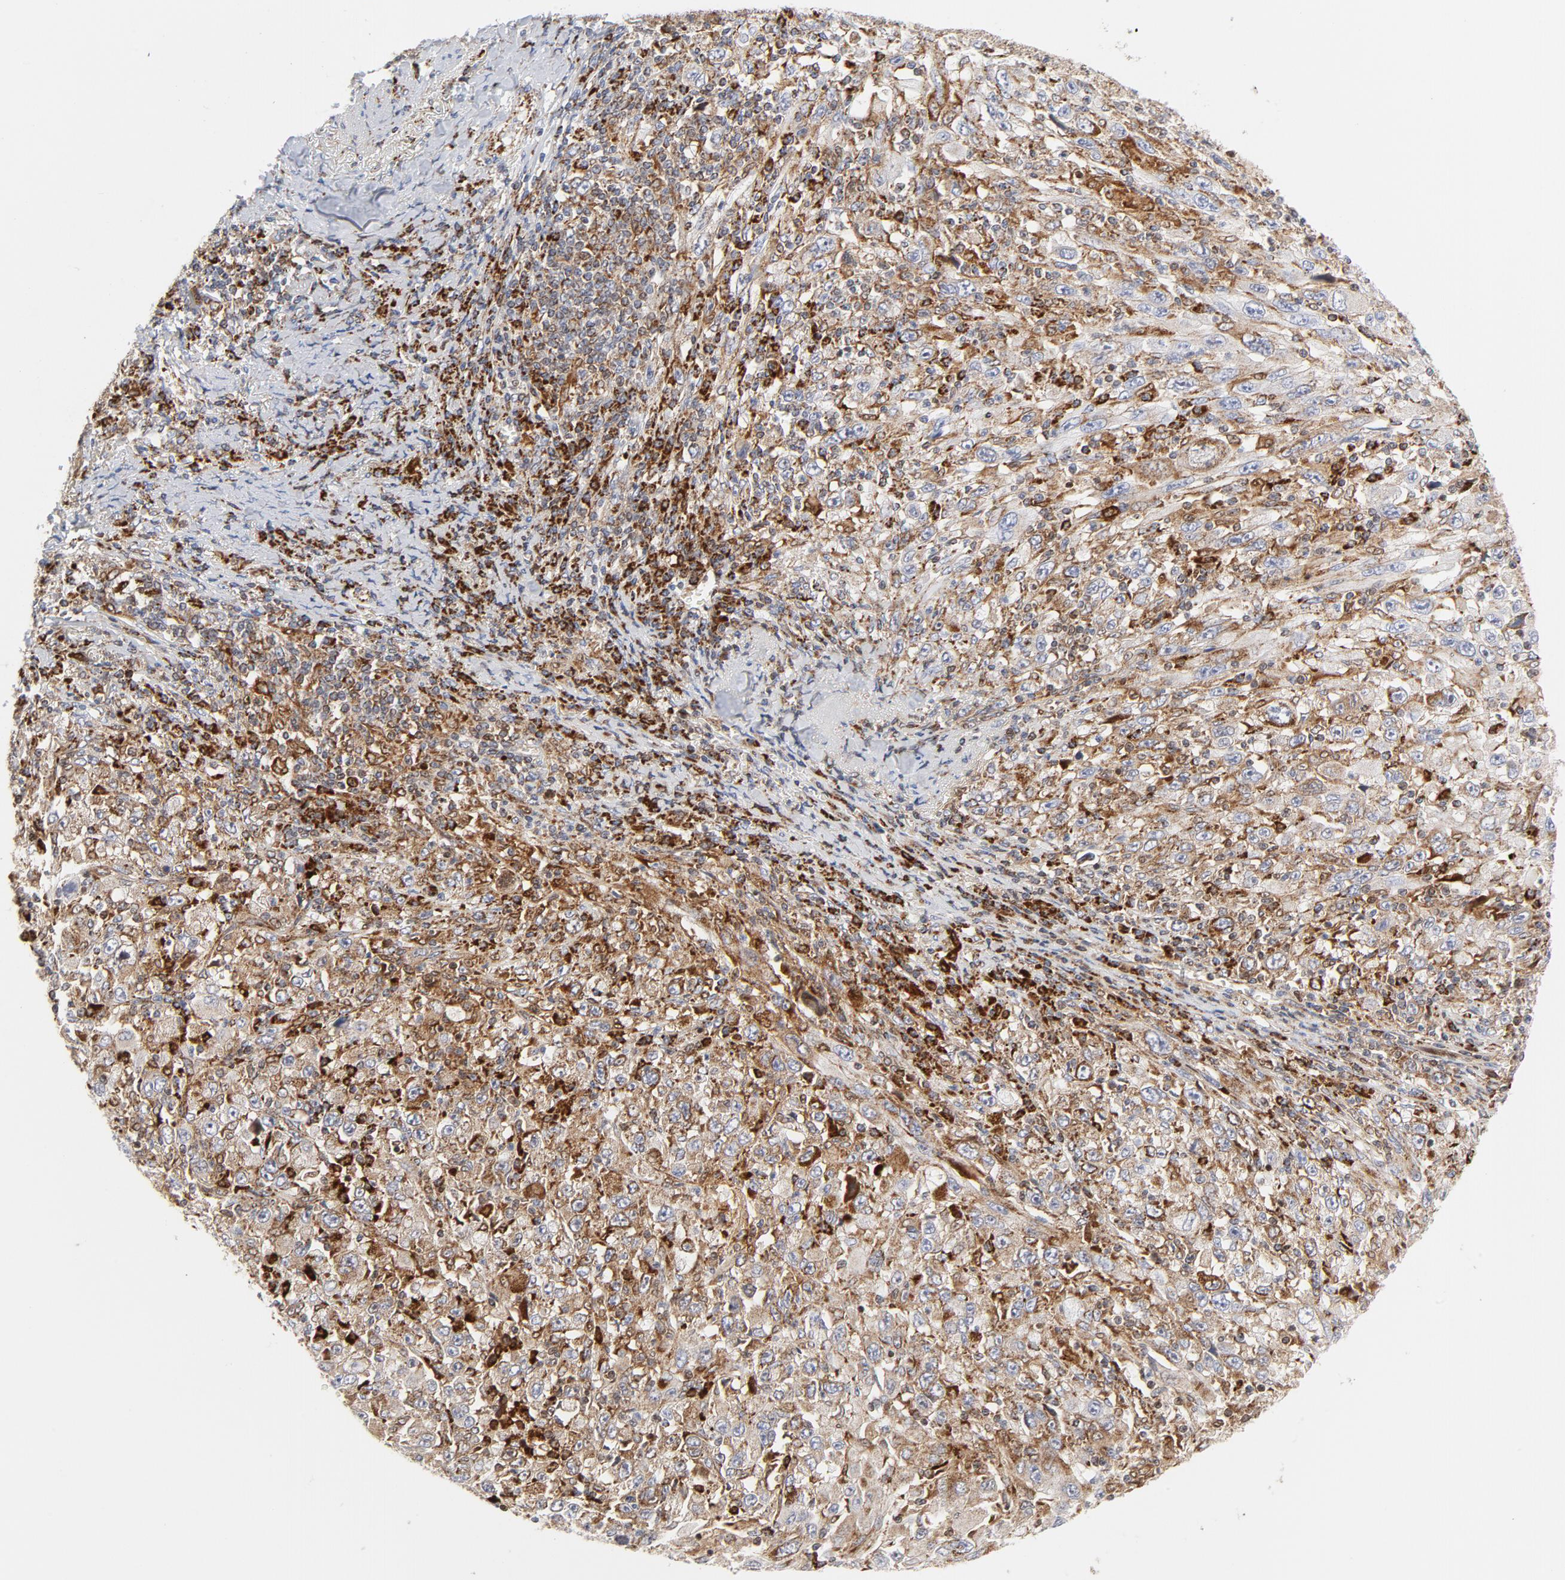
{"staining": {"intensity": "moderate", "quantity": ">75%", "location": "cytoplasmic/membranous"}, "tissue": "melanoma", "cell_type": "Tumor cells", "image_type": "cancer", "snomed": [{"axis": "morphology", "description": "Malignant melanoma, Metastatic site"}, {"axis": "topography", "description": "Skin"}], "caption": "Protein analysis of malignant melanoma (metastatic site) tissue shows moderate cytoplasmic/membranous expression in about >75% of tumor cells. Using DAB (3,3'-diaminobenzidine) (brown) and hematoxylin (blue) stains, captured at high magnification using brightfield microscopy.", "gene": "CYCS", "patient": {"sex": "female", "age": 56}}